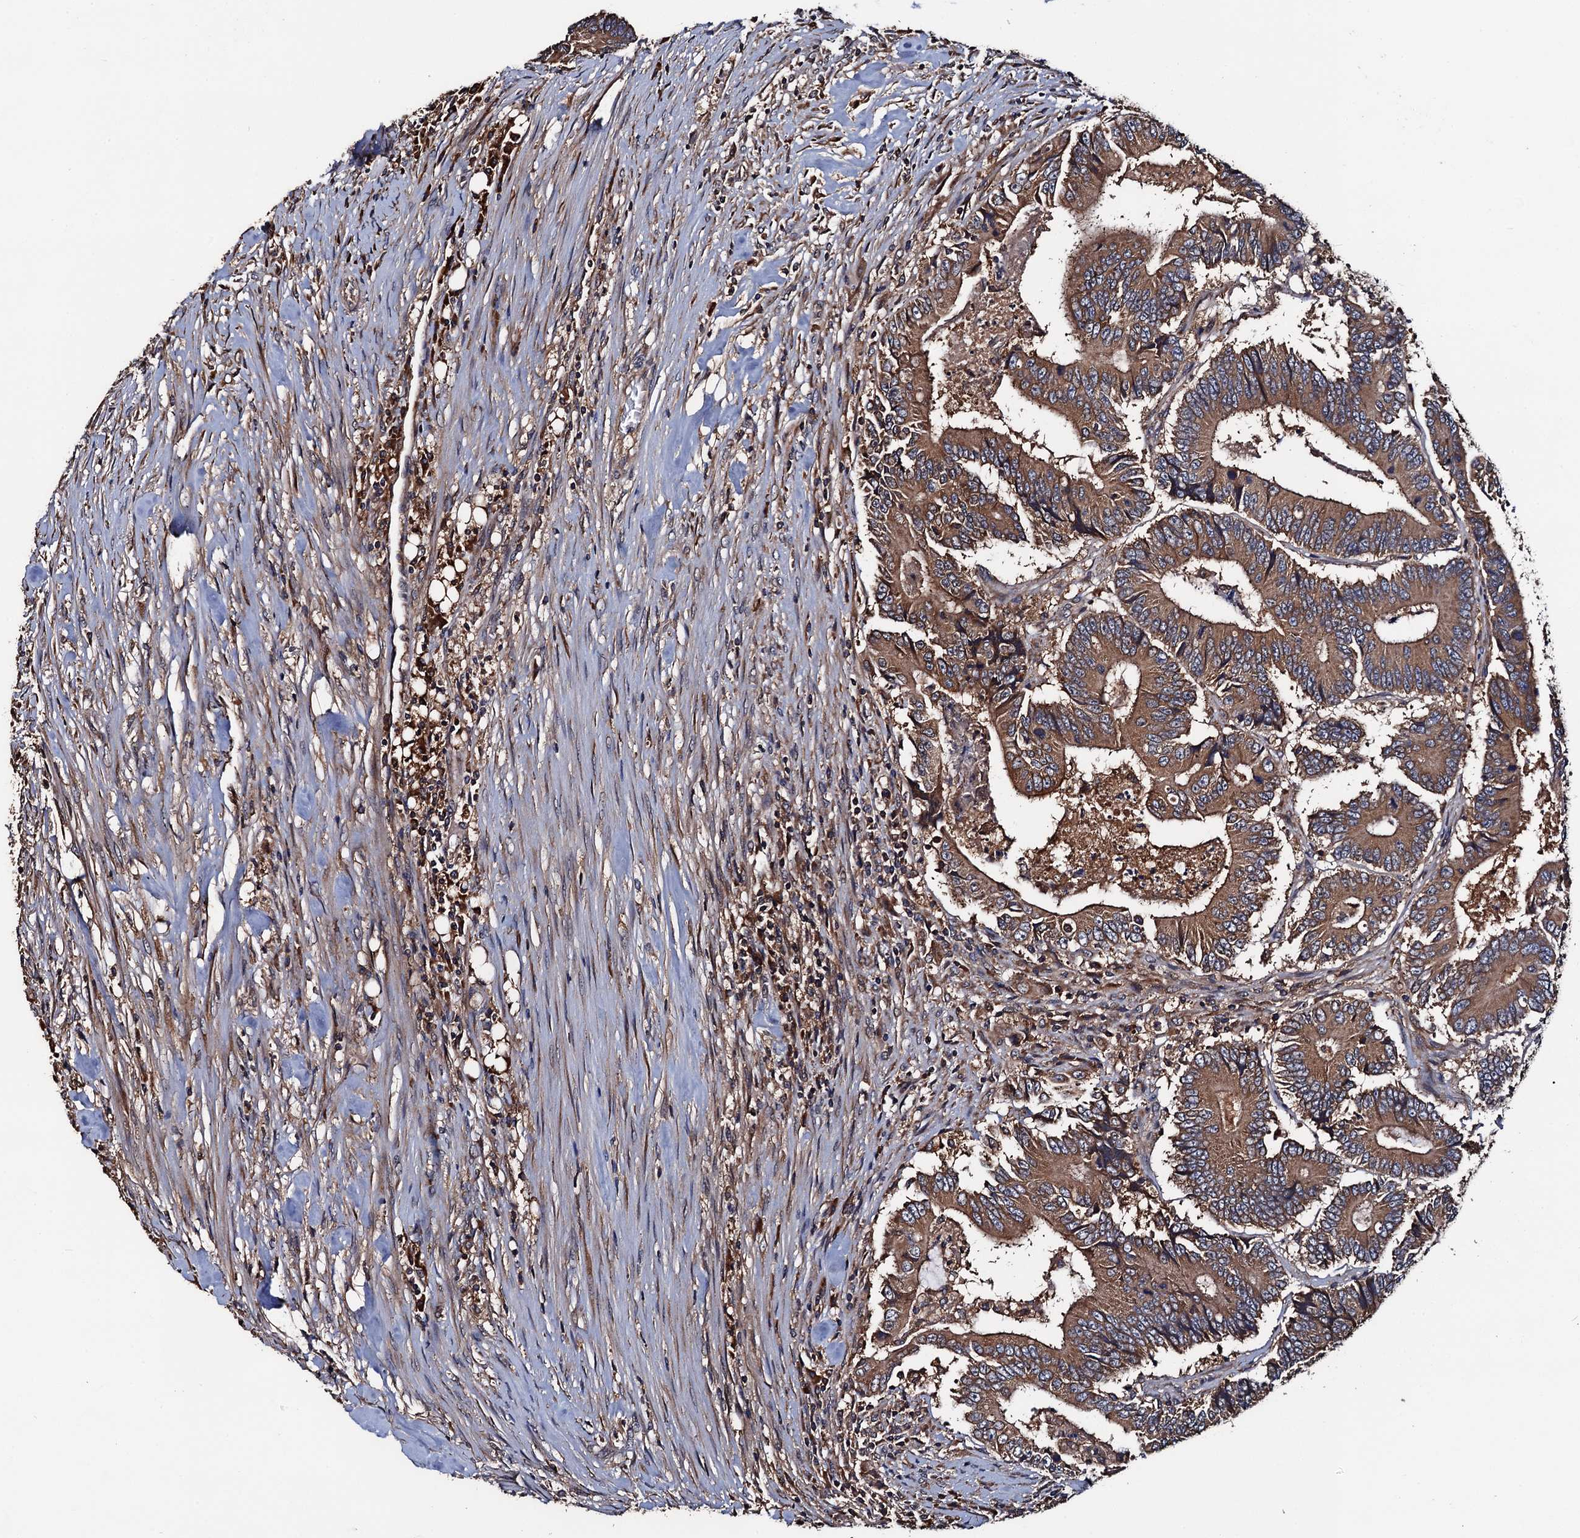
{"staining": {"intensity": "moderate", "quantity": ">75%", "location": "cytoplasmic/membranous"}, "tissue": "colorectal cancer", "cell_type": "Tumor cells", "image_type": "cancer", "snomed": [{"axis": "morphology", "description": "Adenocarcinoma, NOS"}, {"axis": "topography", "description": "Colon"}], "caption": "An image of human adenocarcinoma (colorectal) stained for a protein reveals moderate cytoplasmic/membranous brown staining in tumor cells. (DAB IHC, brown staining for protein, blue staining for nuclei).", "gene": "RGS11", "patient": {"sex": "male", "age": 83}}